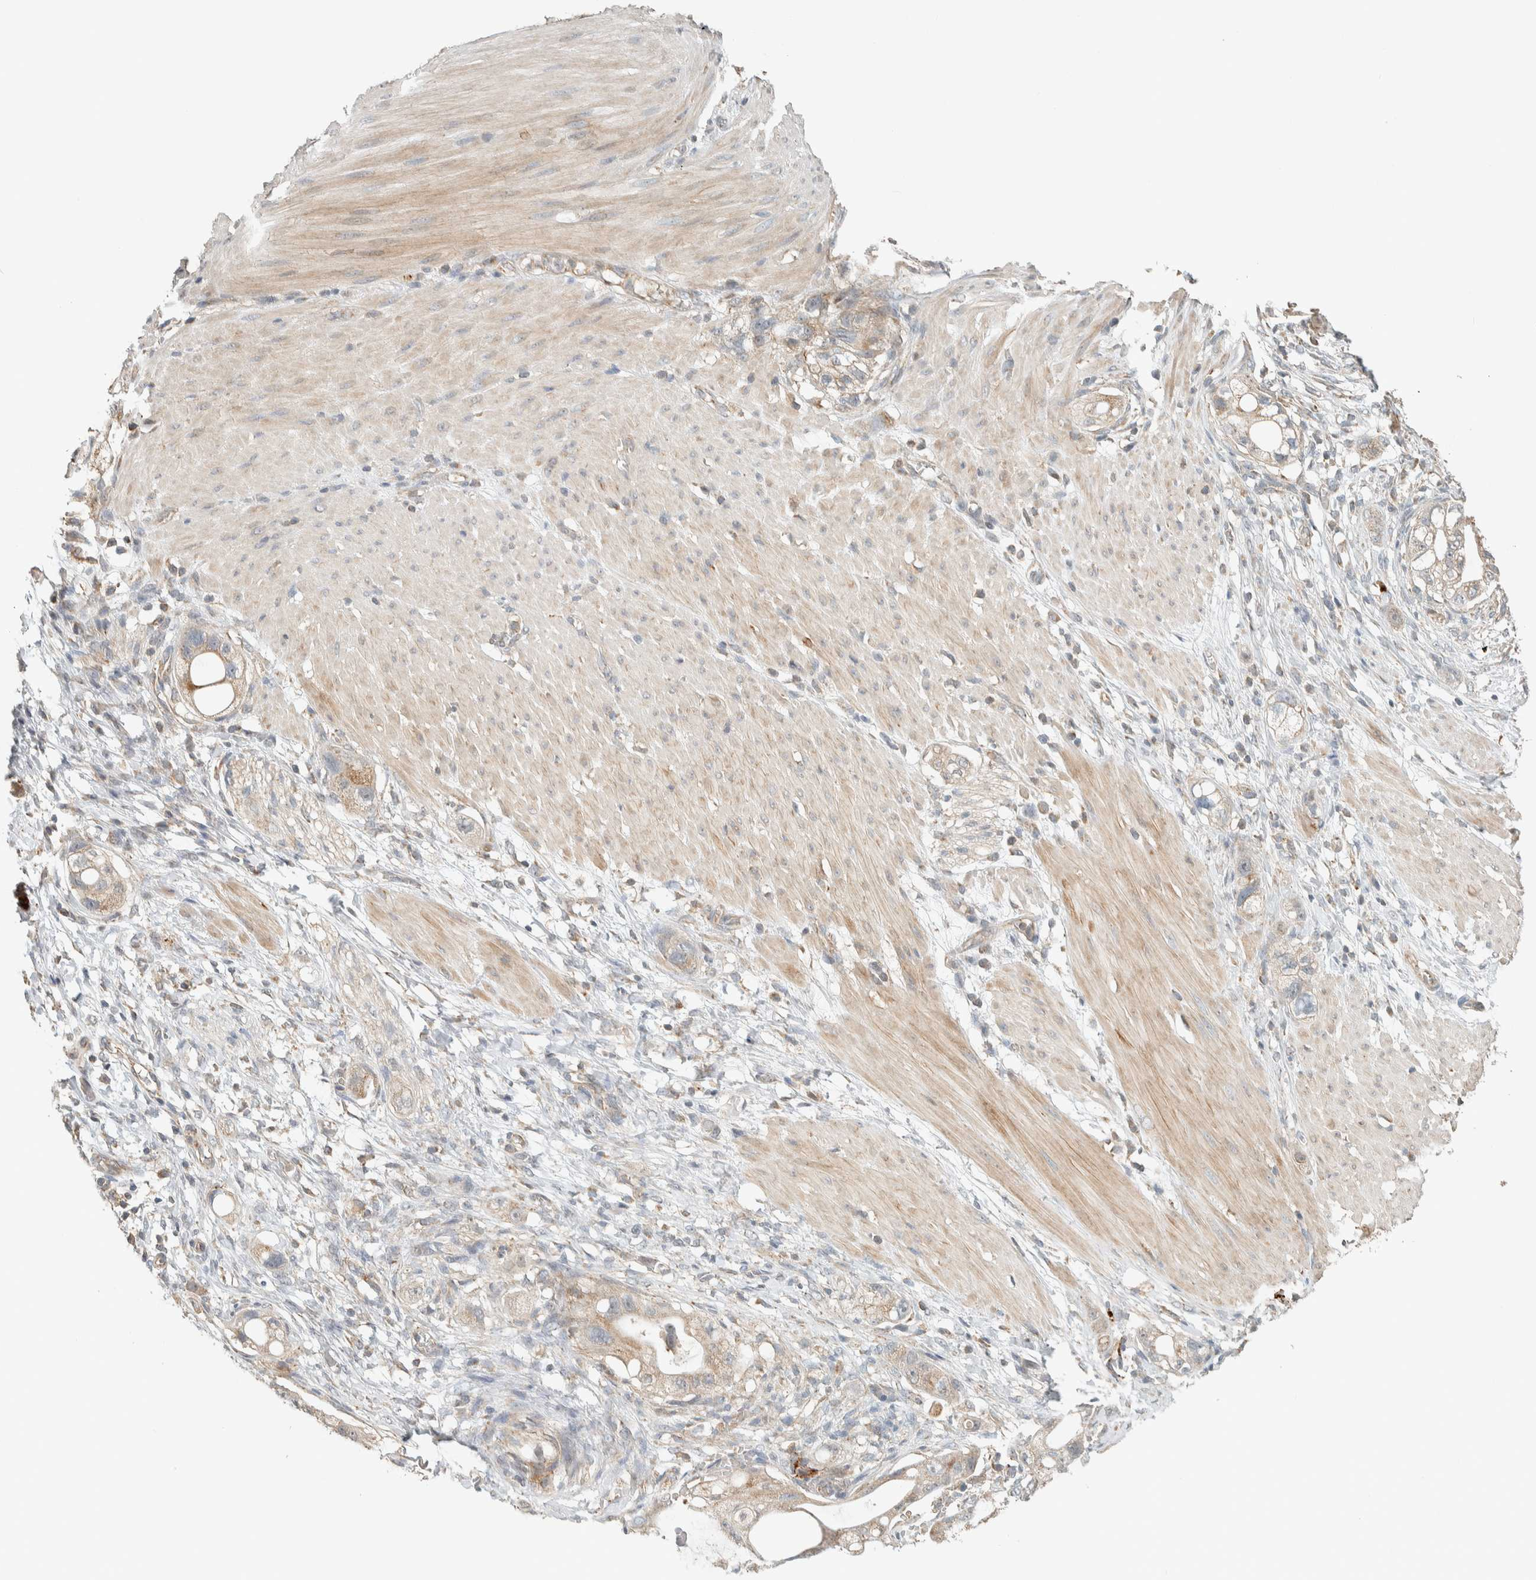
{"staining": {"intensity": "weak", "quantity": ">75%", "location": "cytoplasmic/membranous"}, "tissue": "stomach cancer", "cell_type": "Tumor cells", "image_type": "cancer", "snomed": [{"axis": "morphology", "description": "Adenocarcinoma, NOS"}, {"axis": "topography", "description": "Stomach"}, {"axis": "topography", "description": "Stomach, lower"}], "caption": "Immunohistochemistry (DAB) staining of adenocarcinoma (stomach) demonstrates weak cytoplasmic/membranous protein expression in approximately >75% of tumor cells. (IHC, brightfield microscopy, high magnification).", "gene": "PDE7B", "patient": {"sex": "female", "age": 48}}